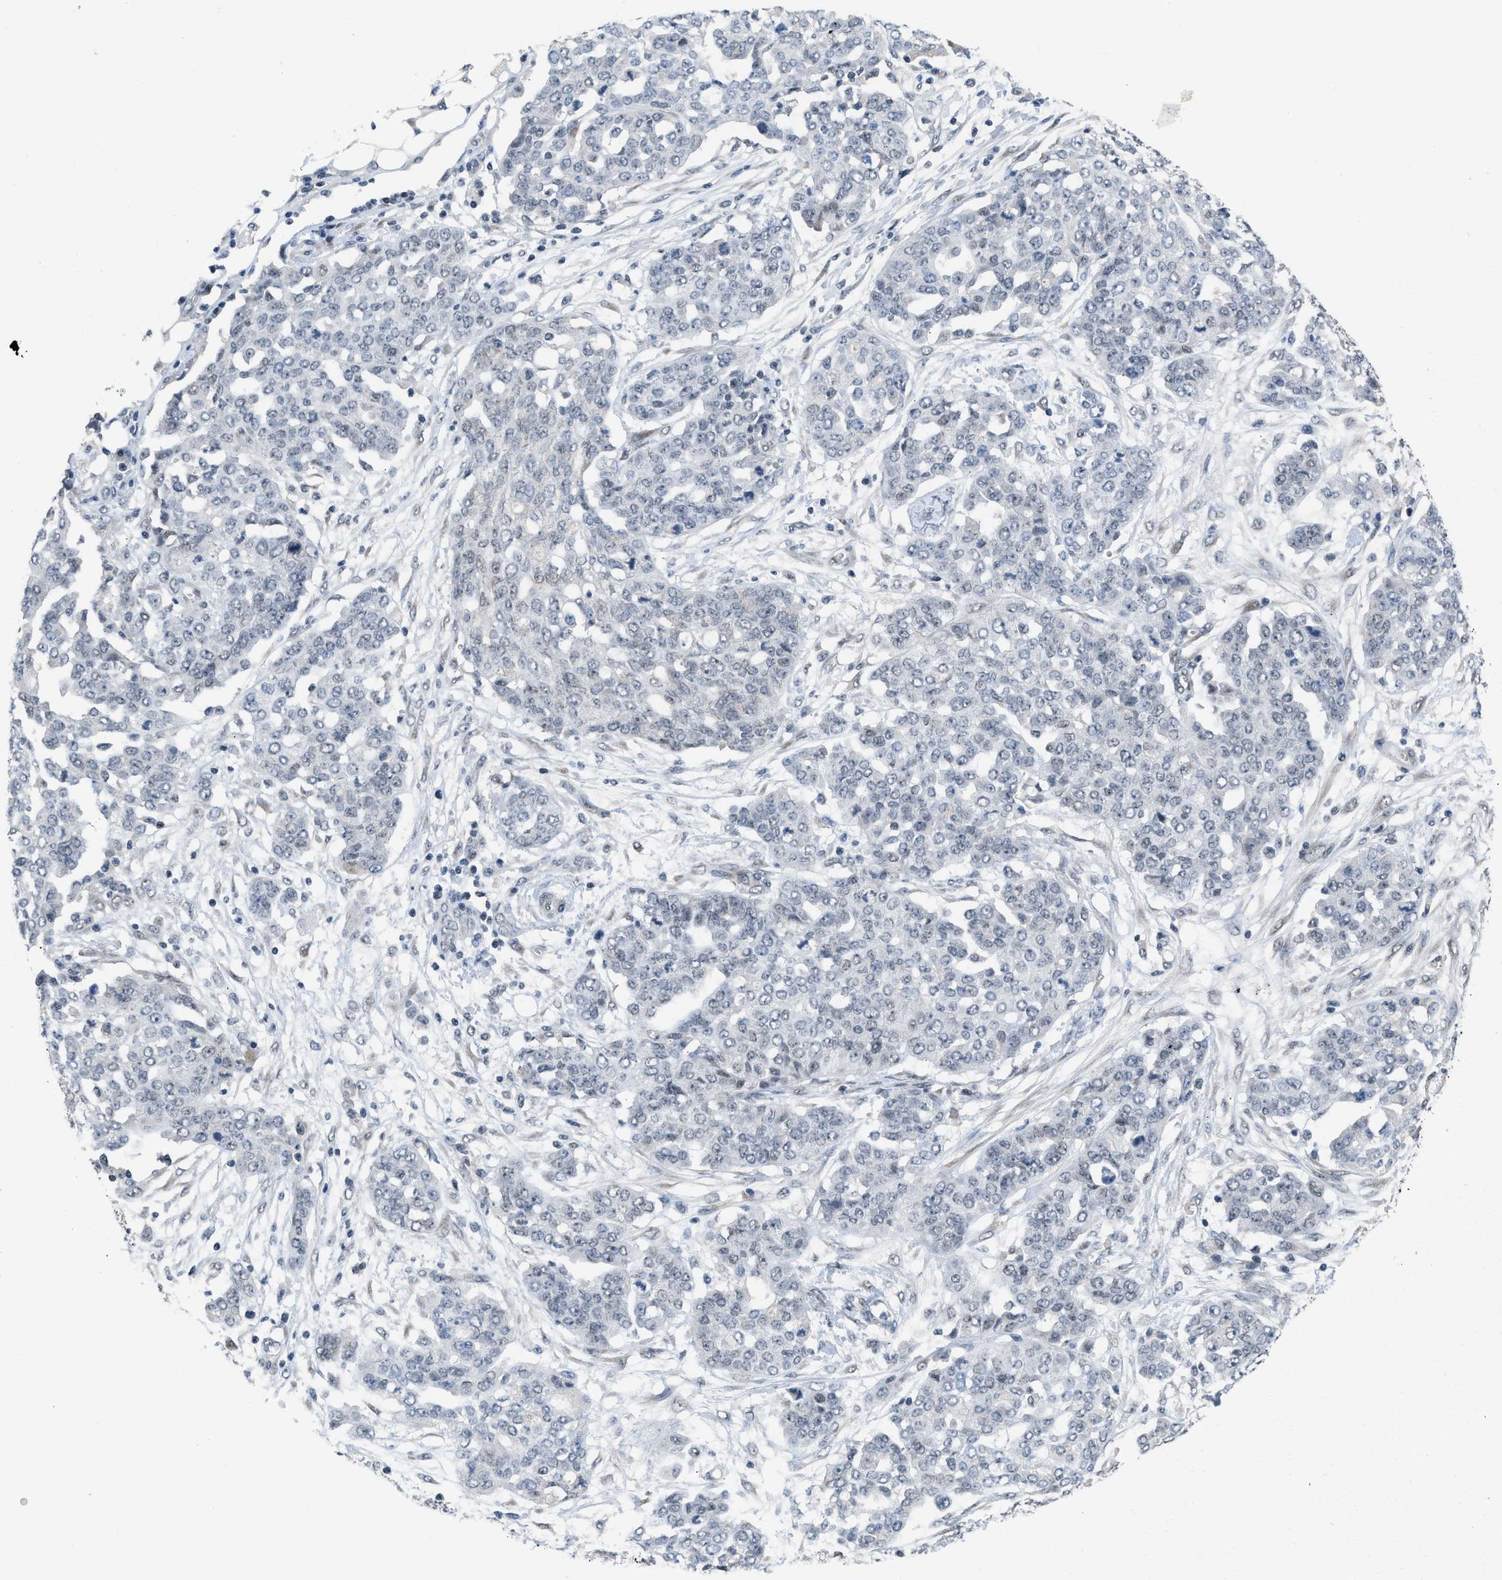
{"staining": {"intensity": "negative", "quantity": "none", "location": "none"}, "tissue": "ovarian cancer", "cell_type": "Tumor cells", "image_type": "cancer", "snomed": [{"axis": "morphology", "description": "Cystadenocarcinoma, serous, NOS"}, {"axis": "topography", "description": "Soft tissue"}, {"axis": "topography", "description": "Ovary"}], "caption": "Immunohistochemical staining of ovarian cancer (serous cystadenocarcinoma) shows no significant staining in tumor cells.", "gene": "TERF2IP", "patient": {"sex": "female", "age": 57}}